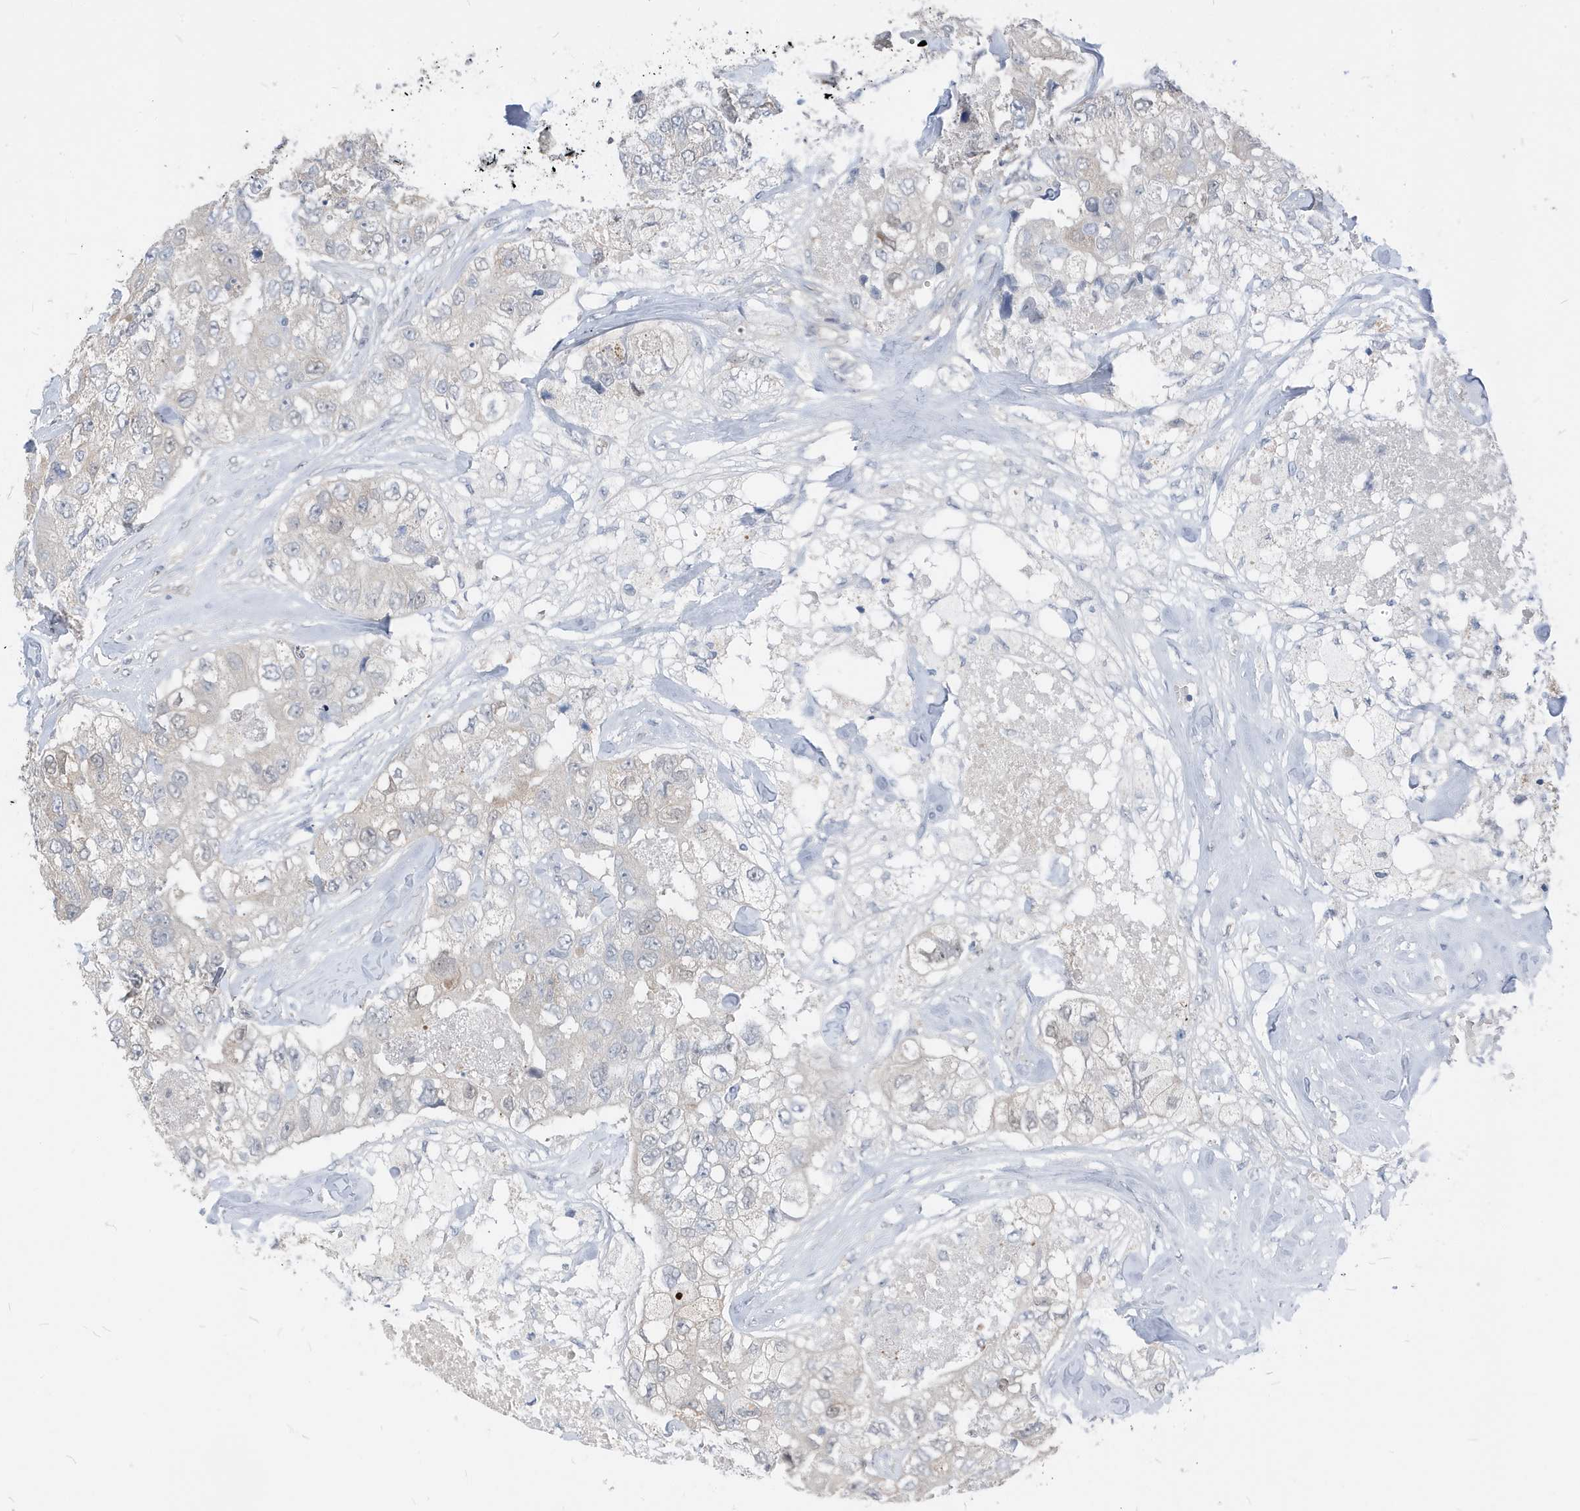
{"staining": {"intensity": "negative", "quantity": "none", "location": "none"}, "tissue": "breast cancer", "cell_type": "Tumor cells", "image_type": "cancer", "snomed": [{"axis": "morphology", "description": "Duct carcinoma"}, {"axis": "topography", "description": "Breast"}], "caption": "The immunohistochemistry histopathology image has no significant positivity in tumor cells of breast cancer (infiltrating ductal carcinoma) tissue.", "gene": "NCOA7", "patient": {"sex": "female", "age": 62}}